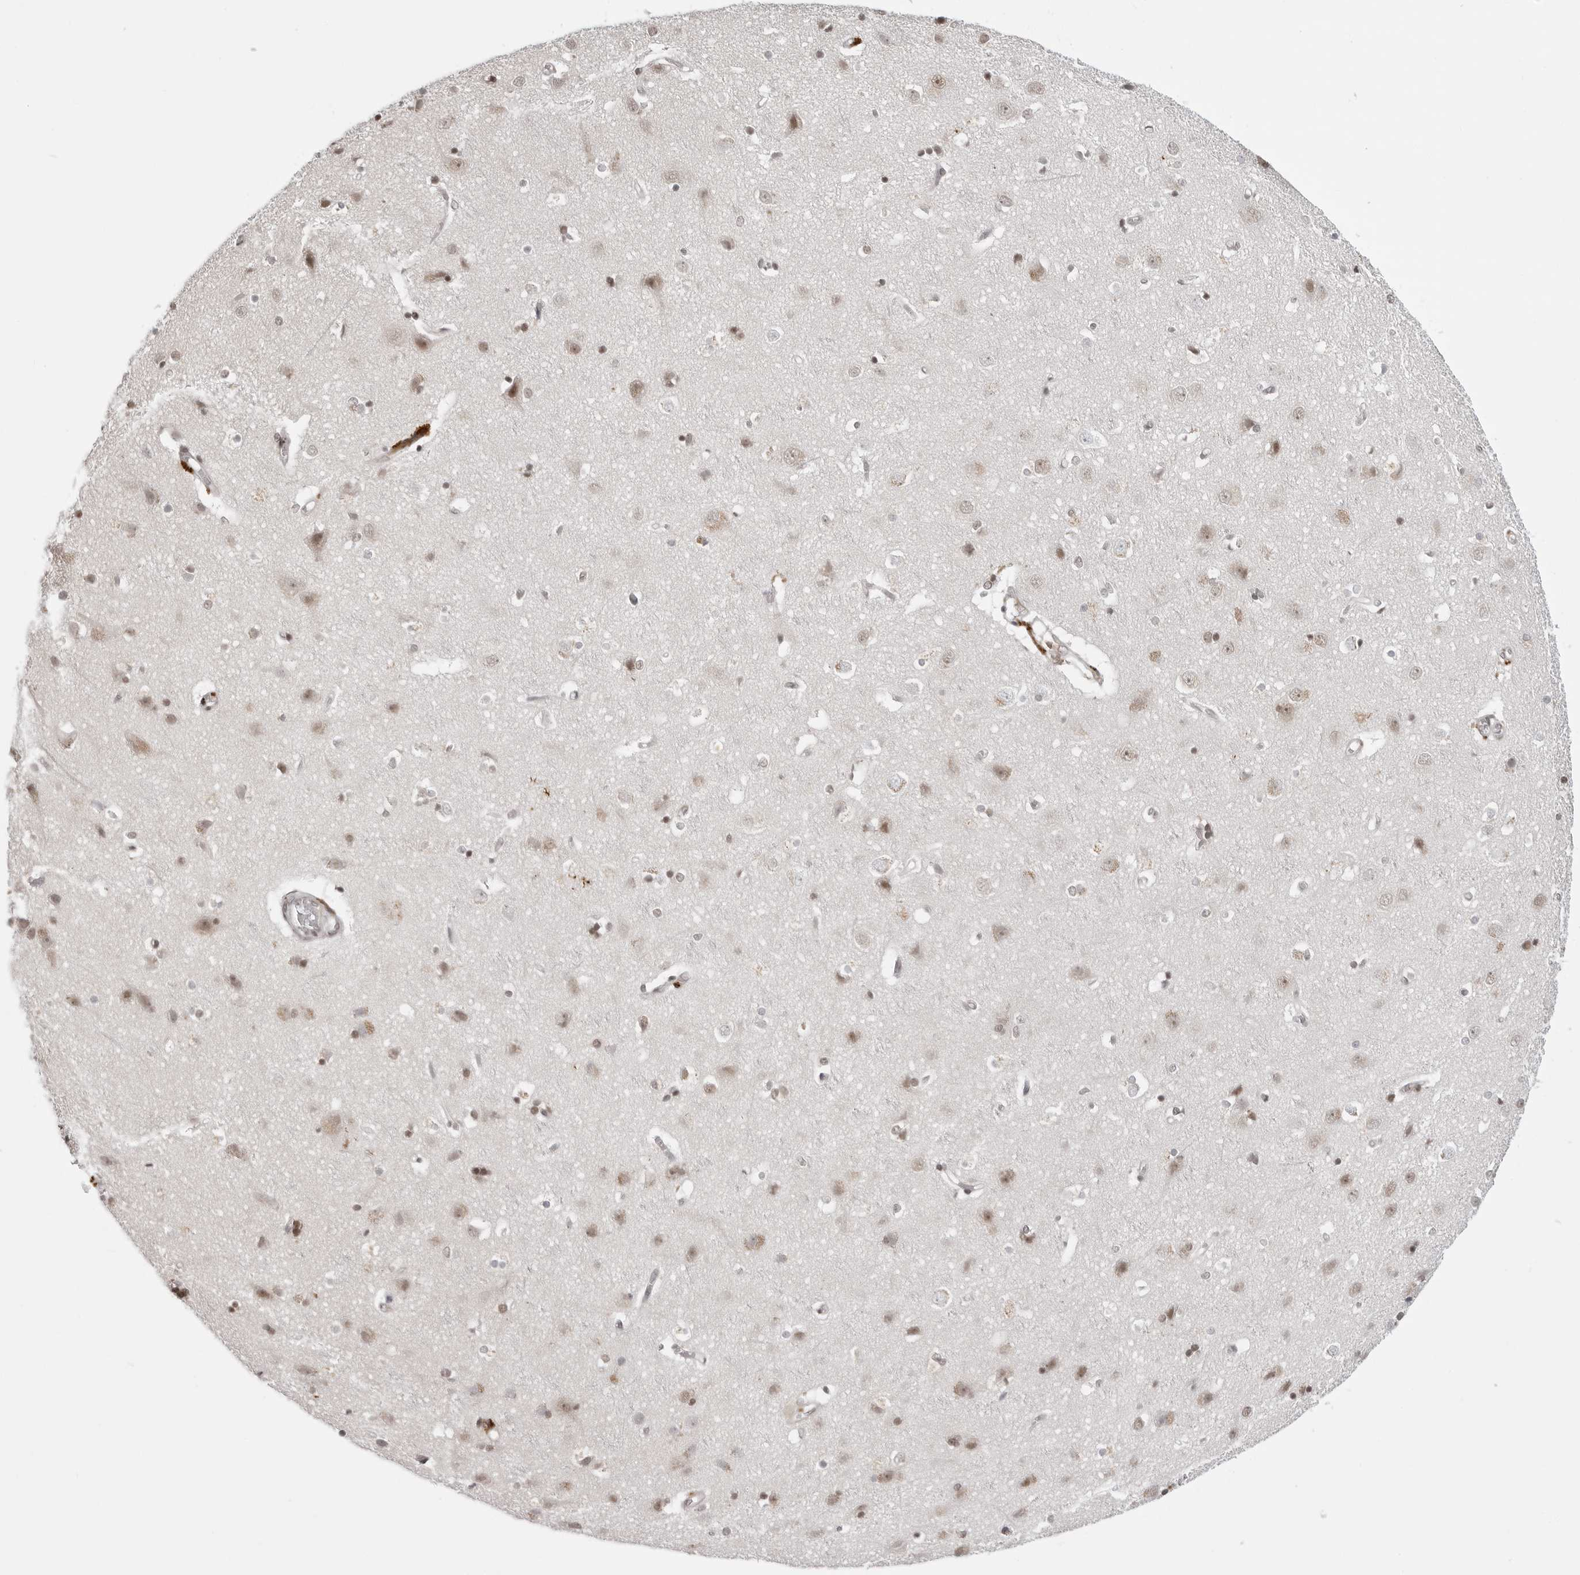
{"staining": {"intensity": "weak", "quantity": ">75%", "location": "nuclear"}, "tissue": "cerebral cortex", "cell_type": "Endothelial cells", "image_type": "normal", "snomed": [{"axis": "morphology", "description": "Normal tissue, NOS"}, {"axis": "topography", "description": "Cerebral cortex"}], "caption": "Weak nuclear protein staining is seen in about >75% of endothelial cells in cerebral cortex. The protein of interest is shown in brown color, while the nuclei are stained blue.", "gene": "PHF3", "patient": {"sex": "male", "age": 54}}